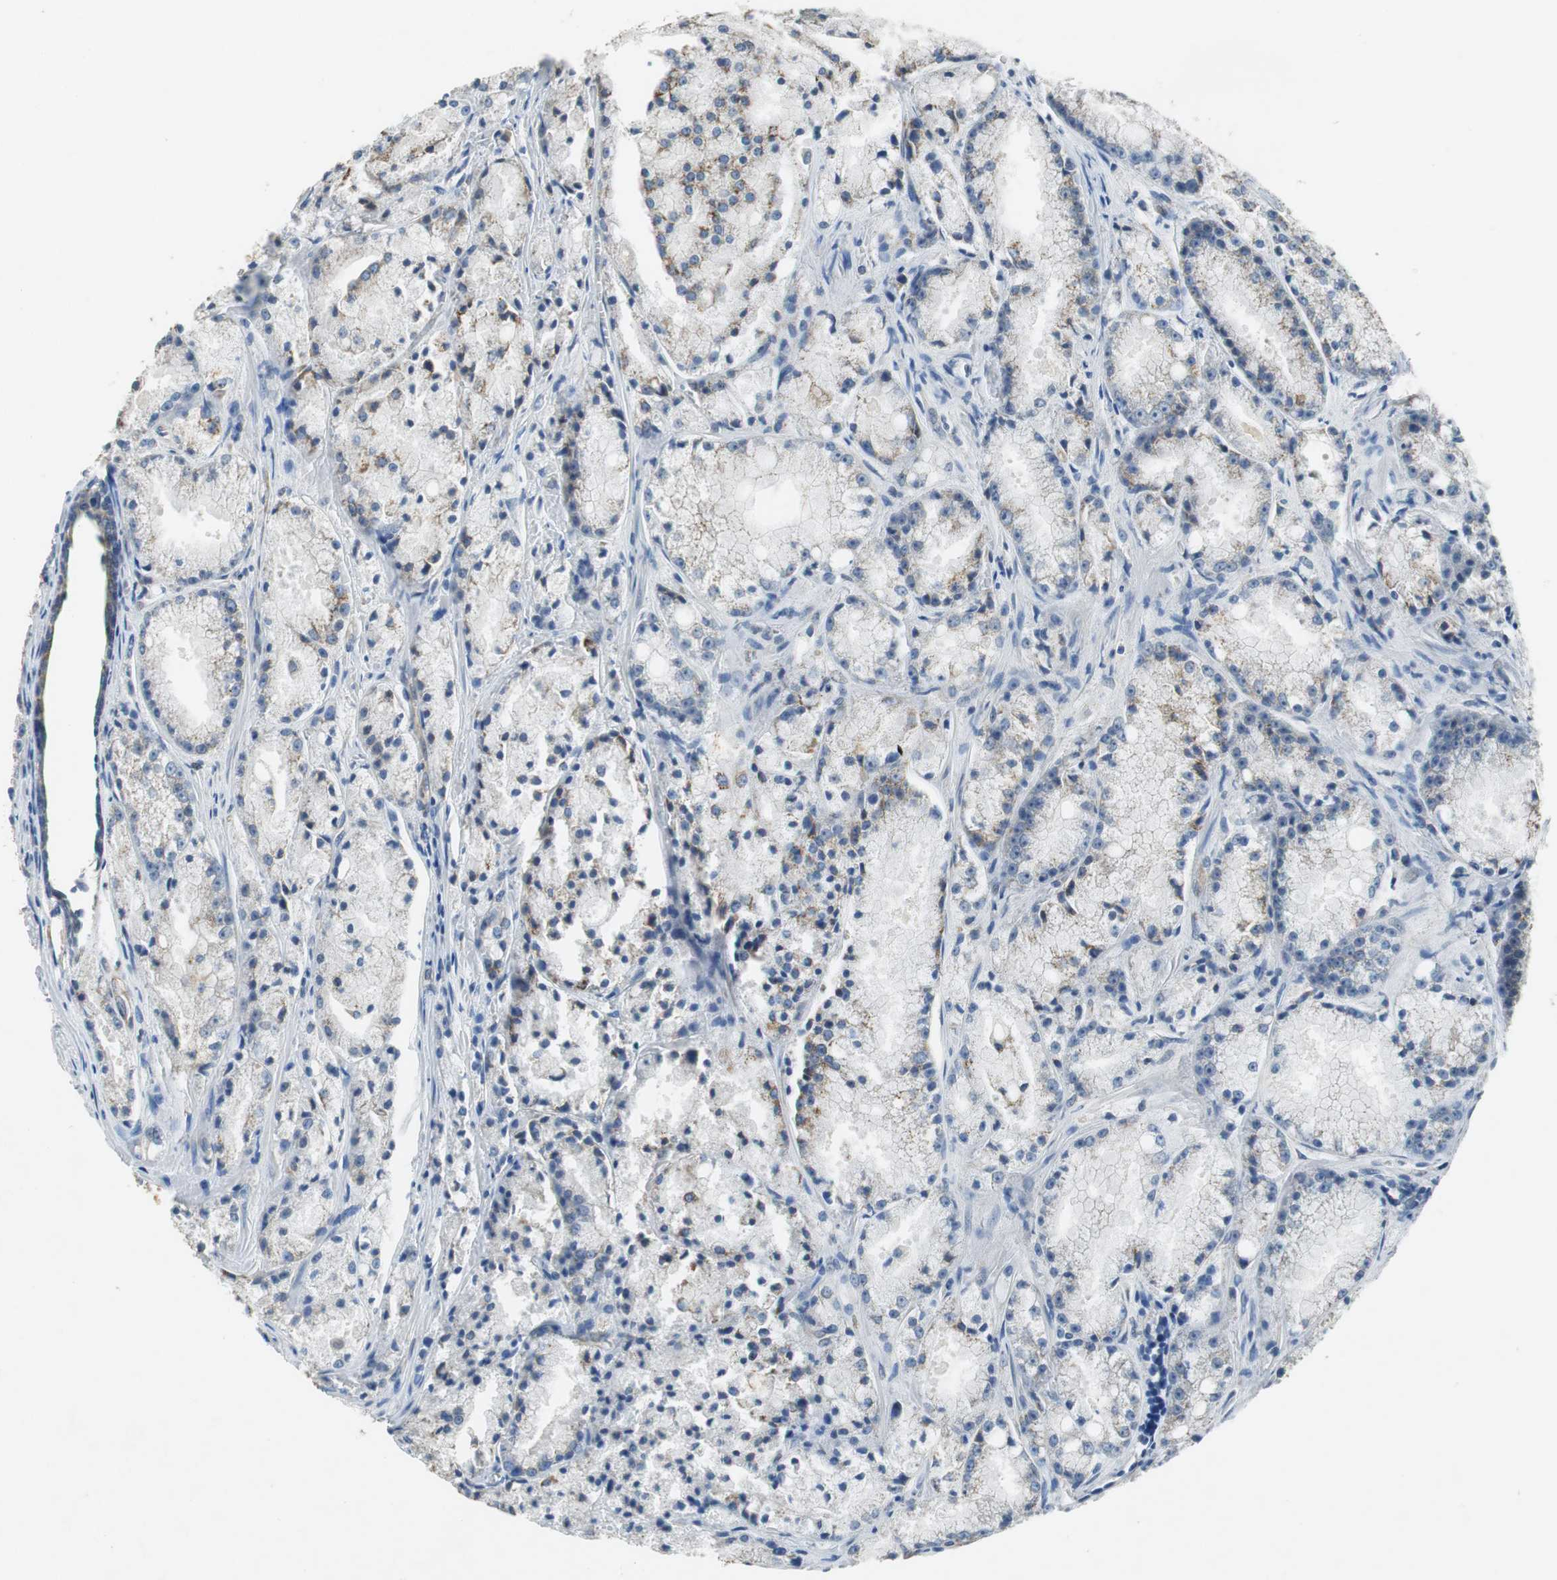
{"staining": {"intensity": "moderate", "quantity": "<25%", "location": "cytoplasmic/membranous"}, "tissue": "prostate cancer", "cell_type": "Tumor cells", "image_type": "cancer", "snomed": [{"axis": "morphology", "description": "Adenocarcinoma, Low grade"}, {"axis": "topography", "description": "Prostate"}], "caption": "An image of prostate adenocarcinoma (low-grade) stained for a protein demonstrates moderate cytoplasmic/membranous brown staining in tumor cells. Using DAB (brown) and hematoxylin (blue) stains, captured at high magnification using brightfield microscopy.", "gene": "ALDH4A1", "patient": {"sex": "male", "age": 64}}